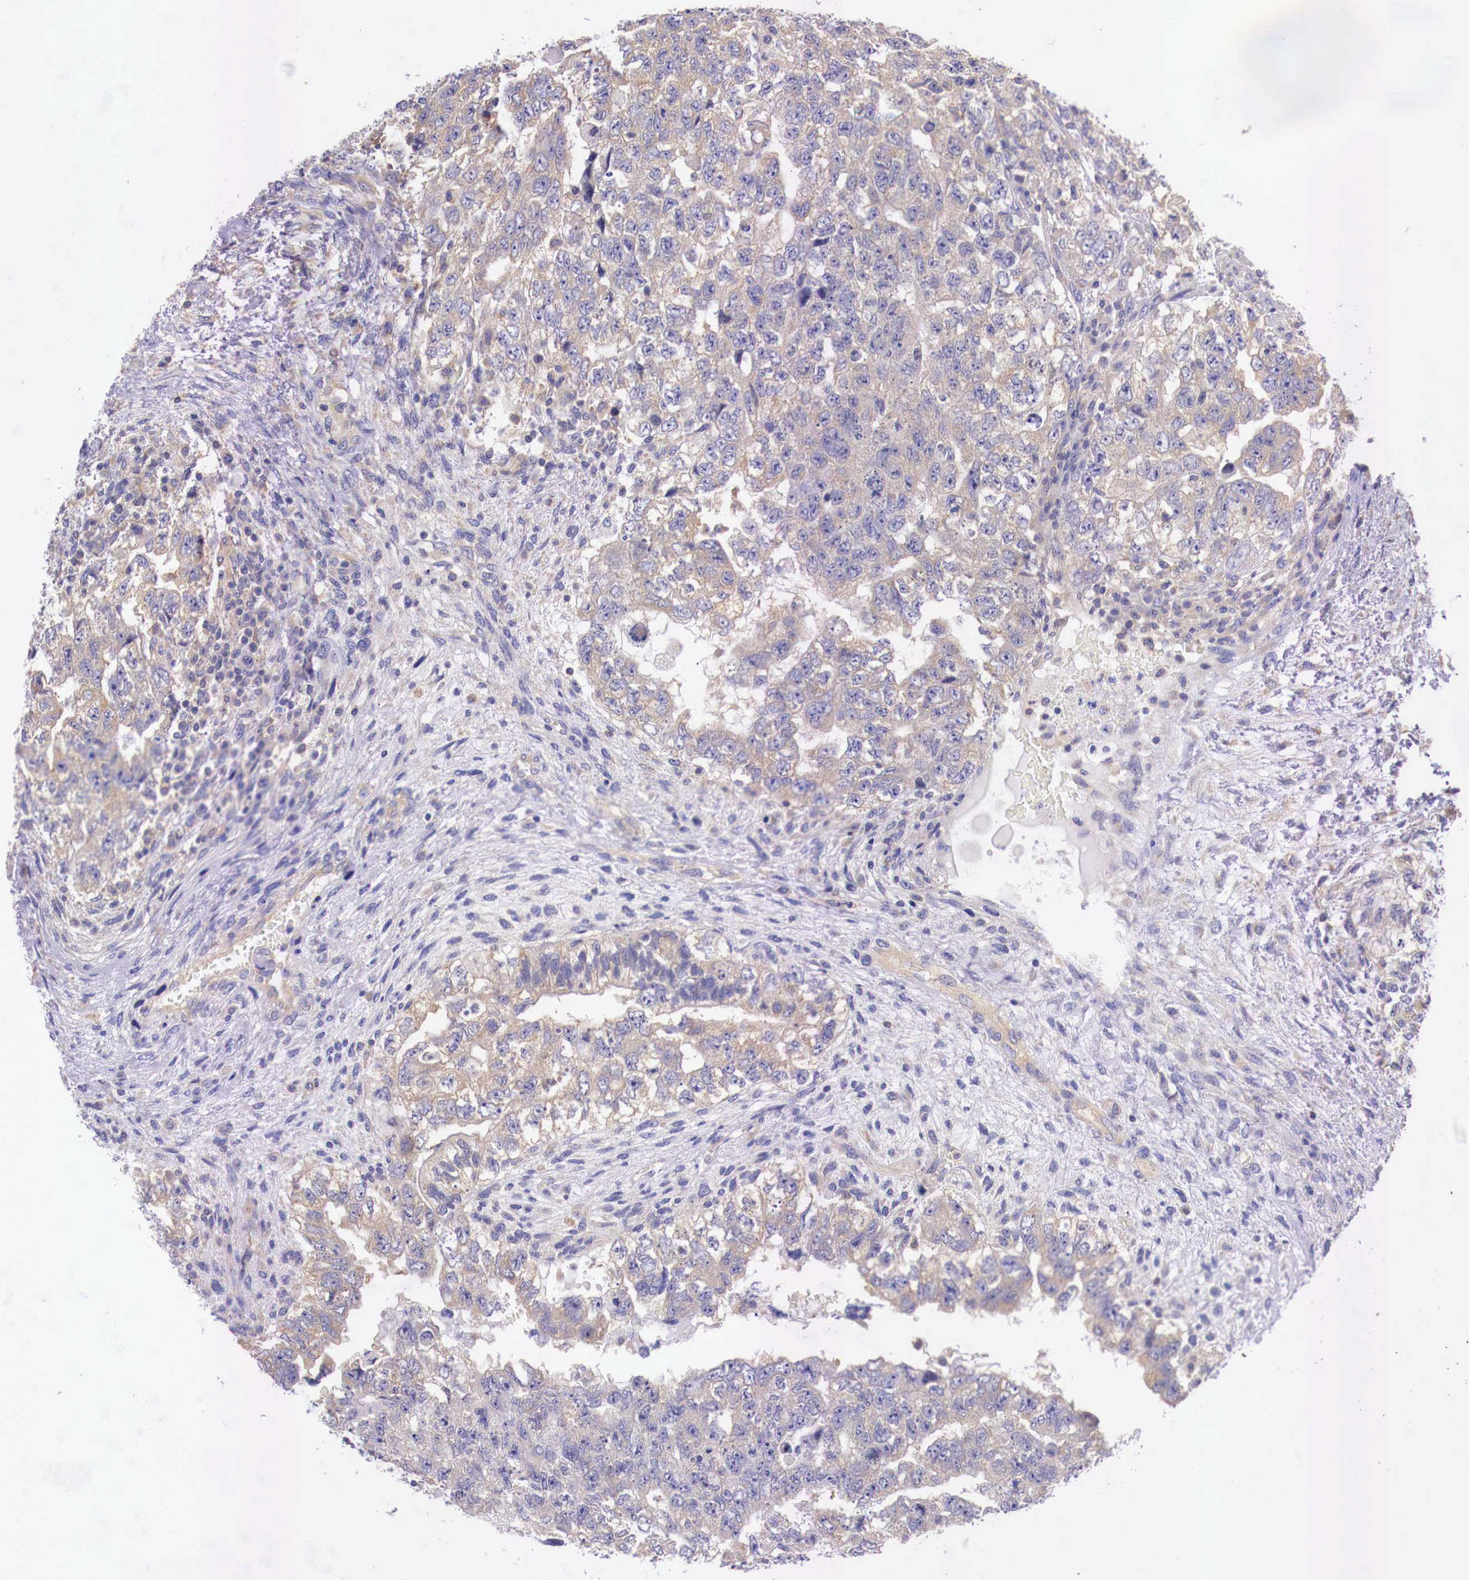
{"staining": {"intensity": "weak", "quantity": "25%-75%", "location": "cytoplasmic/membranous"}, "tissue": "testis cancer", "cell_type": "Tumor cells", "image_type": "cancer", "snomed": [{"axis": "morphology", "description": "Carcinoma, Embryonal, NOS"}, {"axis": "topography", "description": "Testis"}], "caption": "Protein staining reveals weak cytoplasmic/membranous expression in about 25%-75% of tumor cells in testis cancer (embryonal carcinoma).", "gene": "GRIPAP1", "patient": {"sex": "male", "age": 36}}